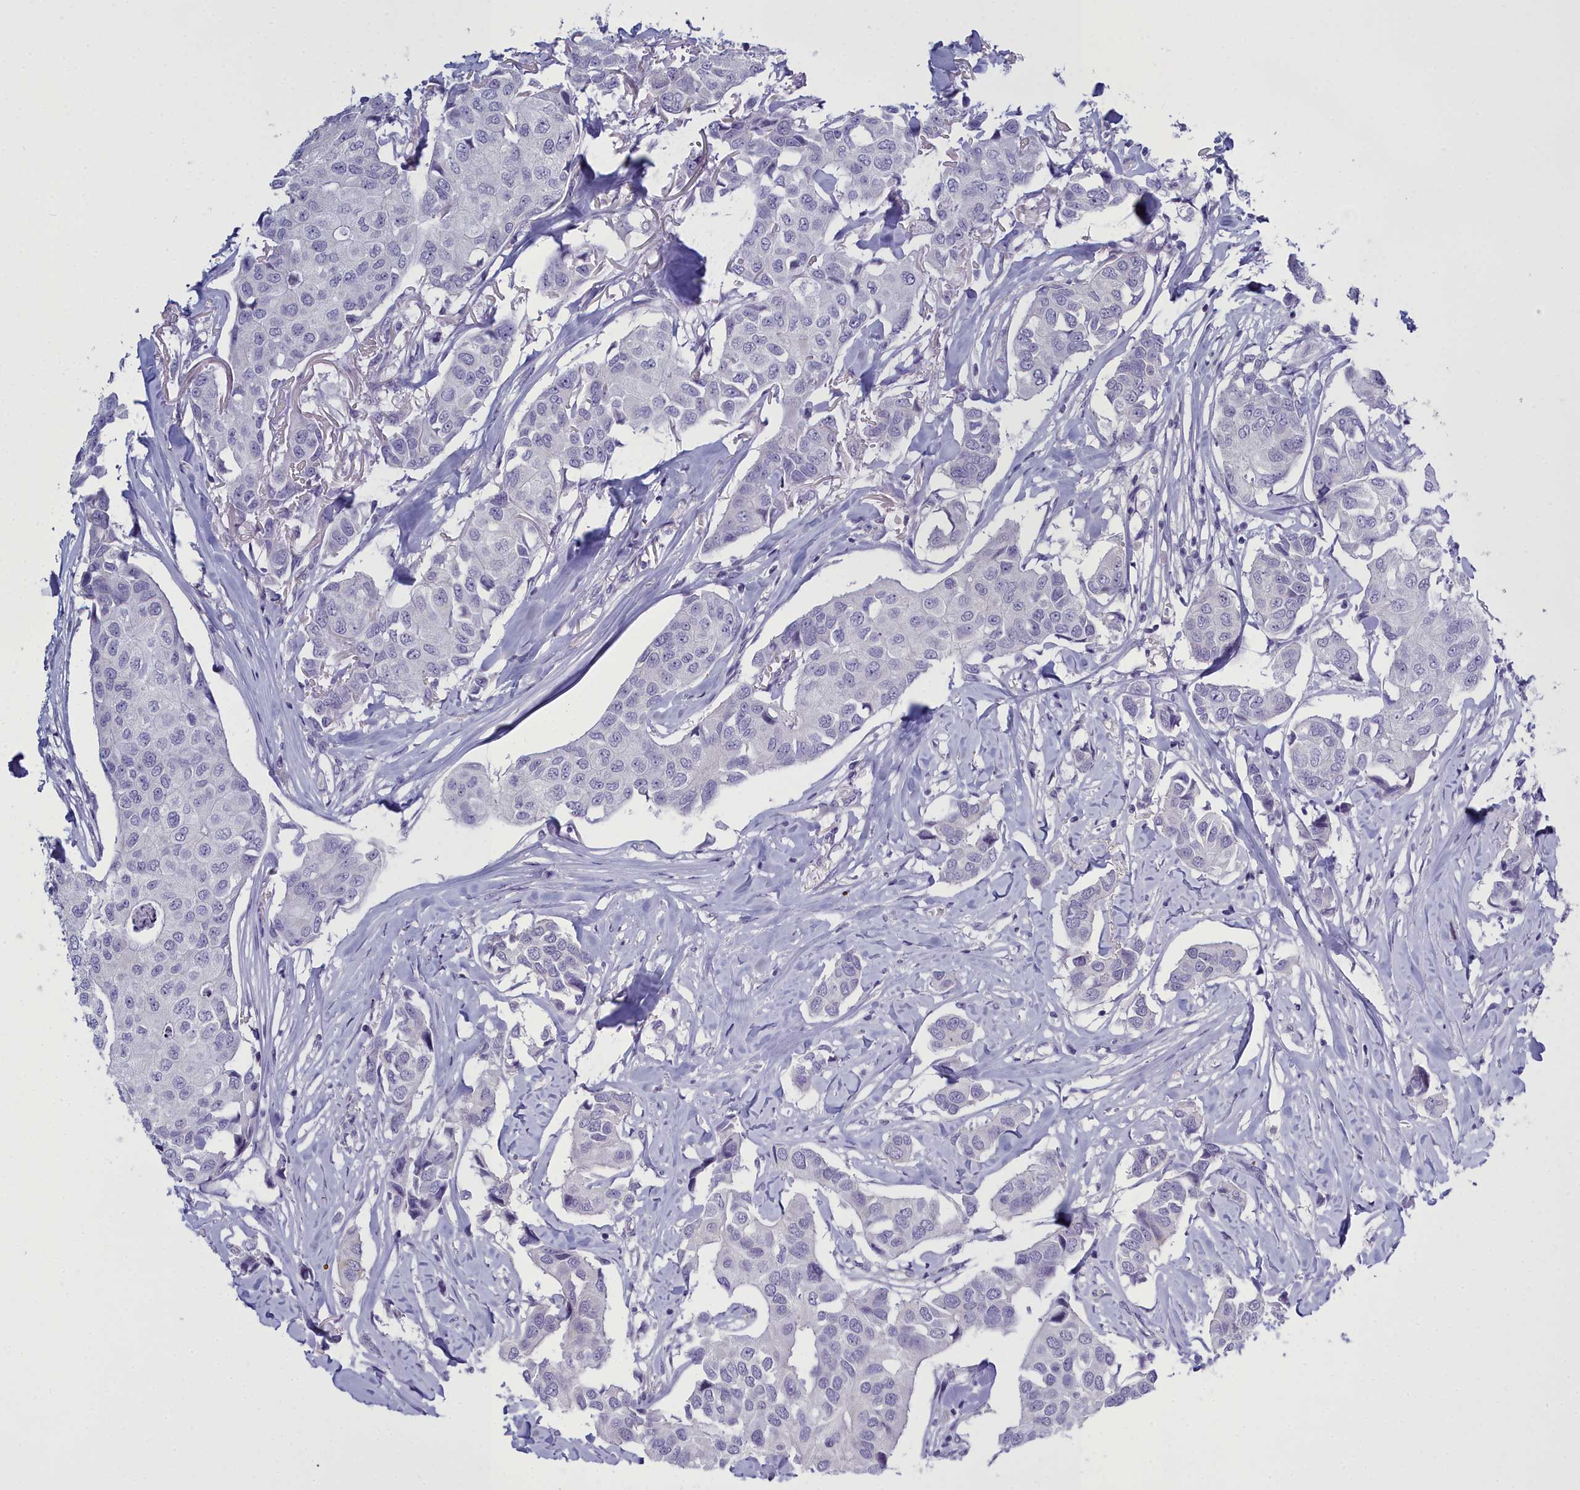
{"staining": {"intensity": "negative", "quantity": "none", "location": "none"}, "tissue": "breast cancer", "cell_type": "Tumor cells", "image_type": "cancer", "snomed": [{"axis": "morphology", "description": "Duct carcinoma"}, {"axis": "topography", "description": "Breast"}], "caption": "This is an IHC photomicrograph of breast cancer. There is no staining in tumor cells.", "gene": "MAP6", "patient": {"sex": "female", "age": 80}}